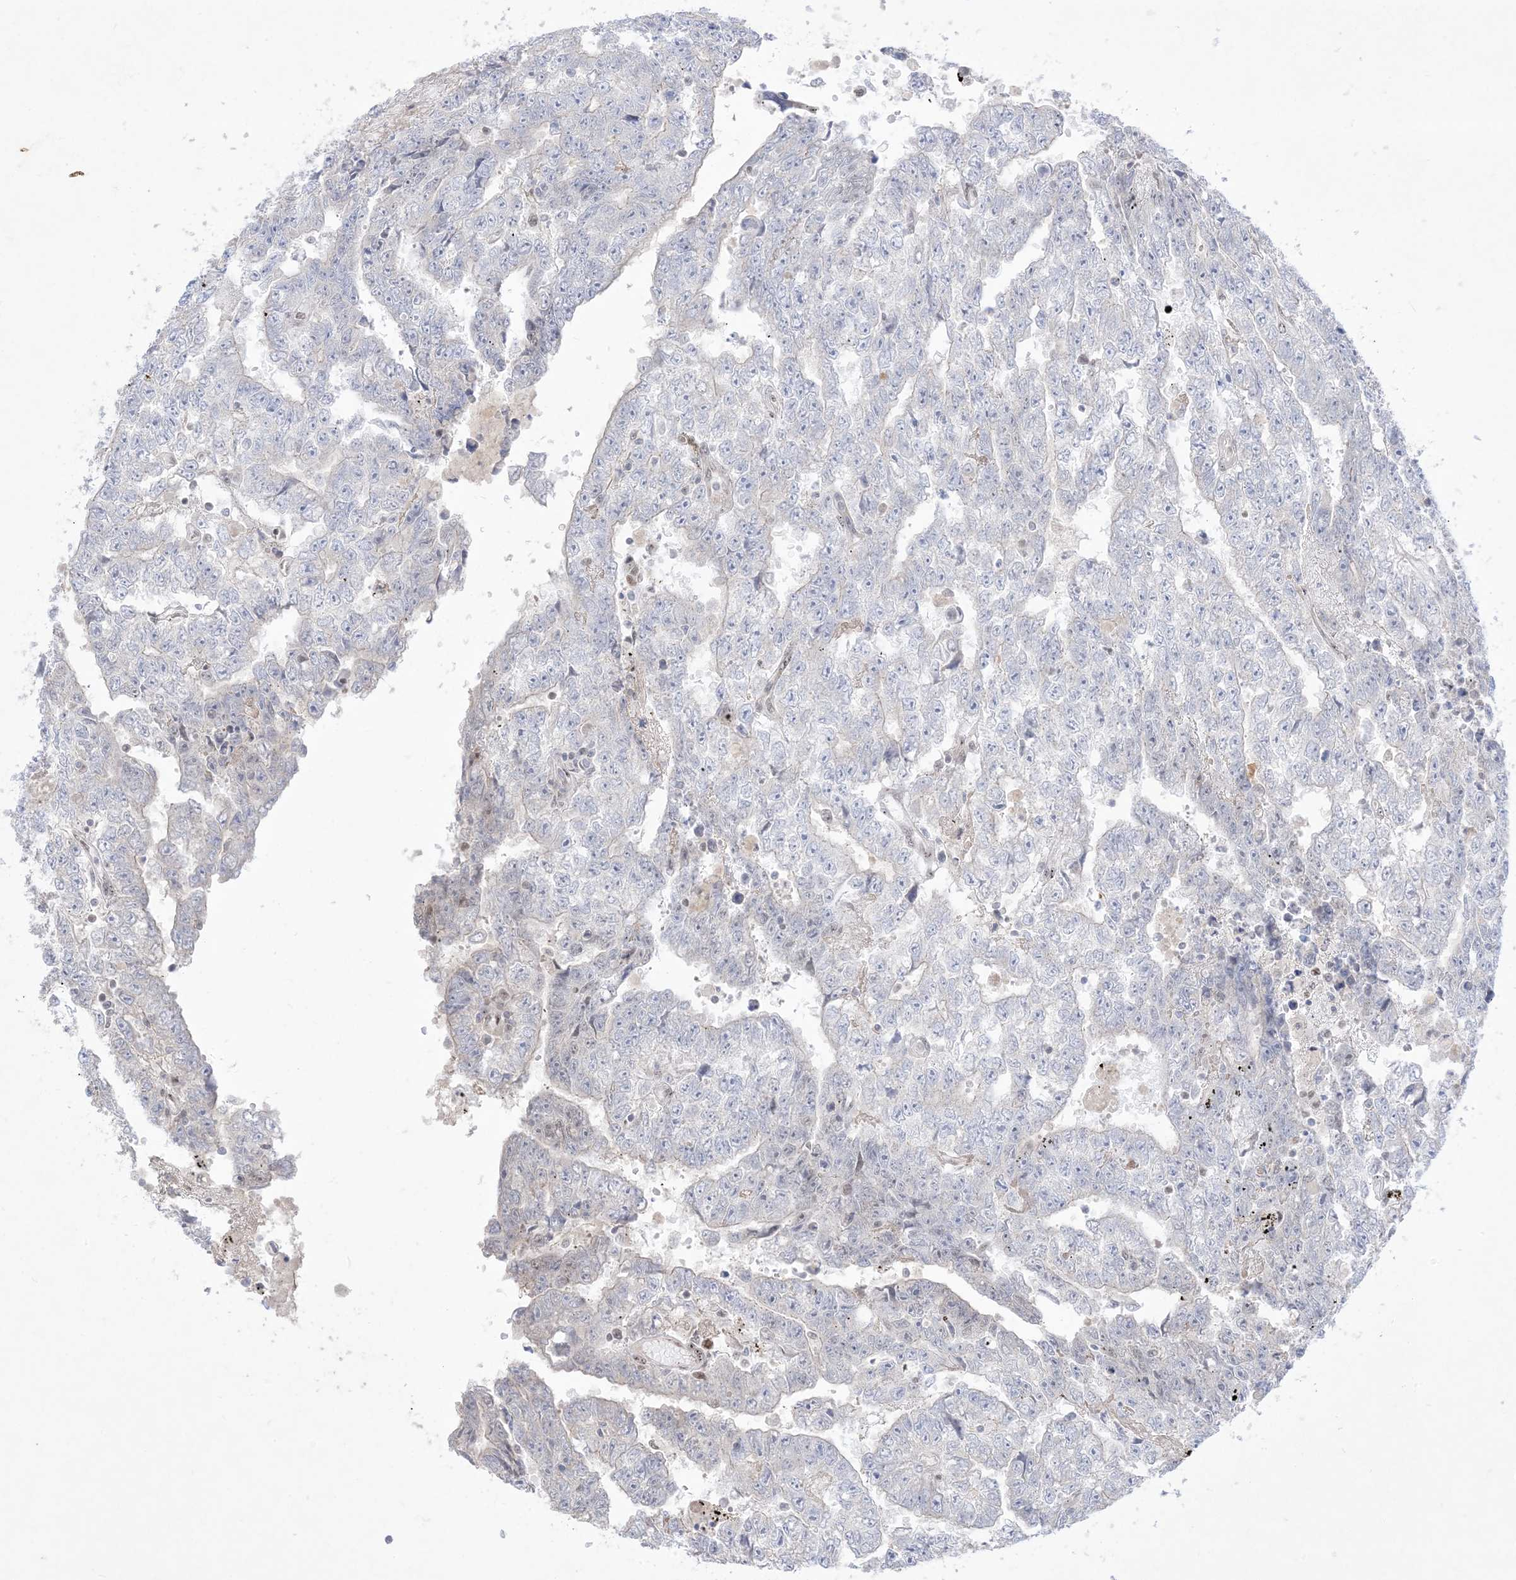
{"staining": {"intensity": "negative", "quantity": "none", "location": "none"}, "tissue": "testis cancer", "cell_type": "Tumor cells", "image_type": "cancer", "snomed": [{"axis": "morphology", "description": "Carcinoma, Embryonal, NOS"}, {"axis": "topography", "description": "Testis"}], "caption": "This is an immunohistochemistry (IHC) histopathology image of human testis cancer. There is no expression in tumor cells.", "gene": "BHLHE40", "patient": {"sex": "male", "age": 25}}